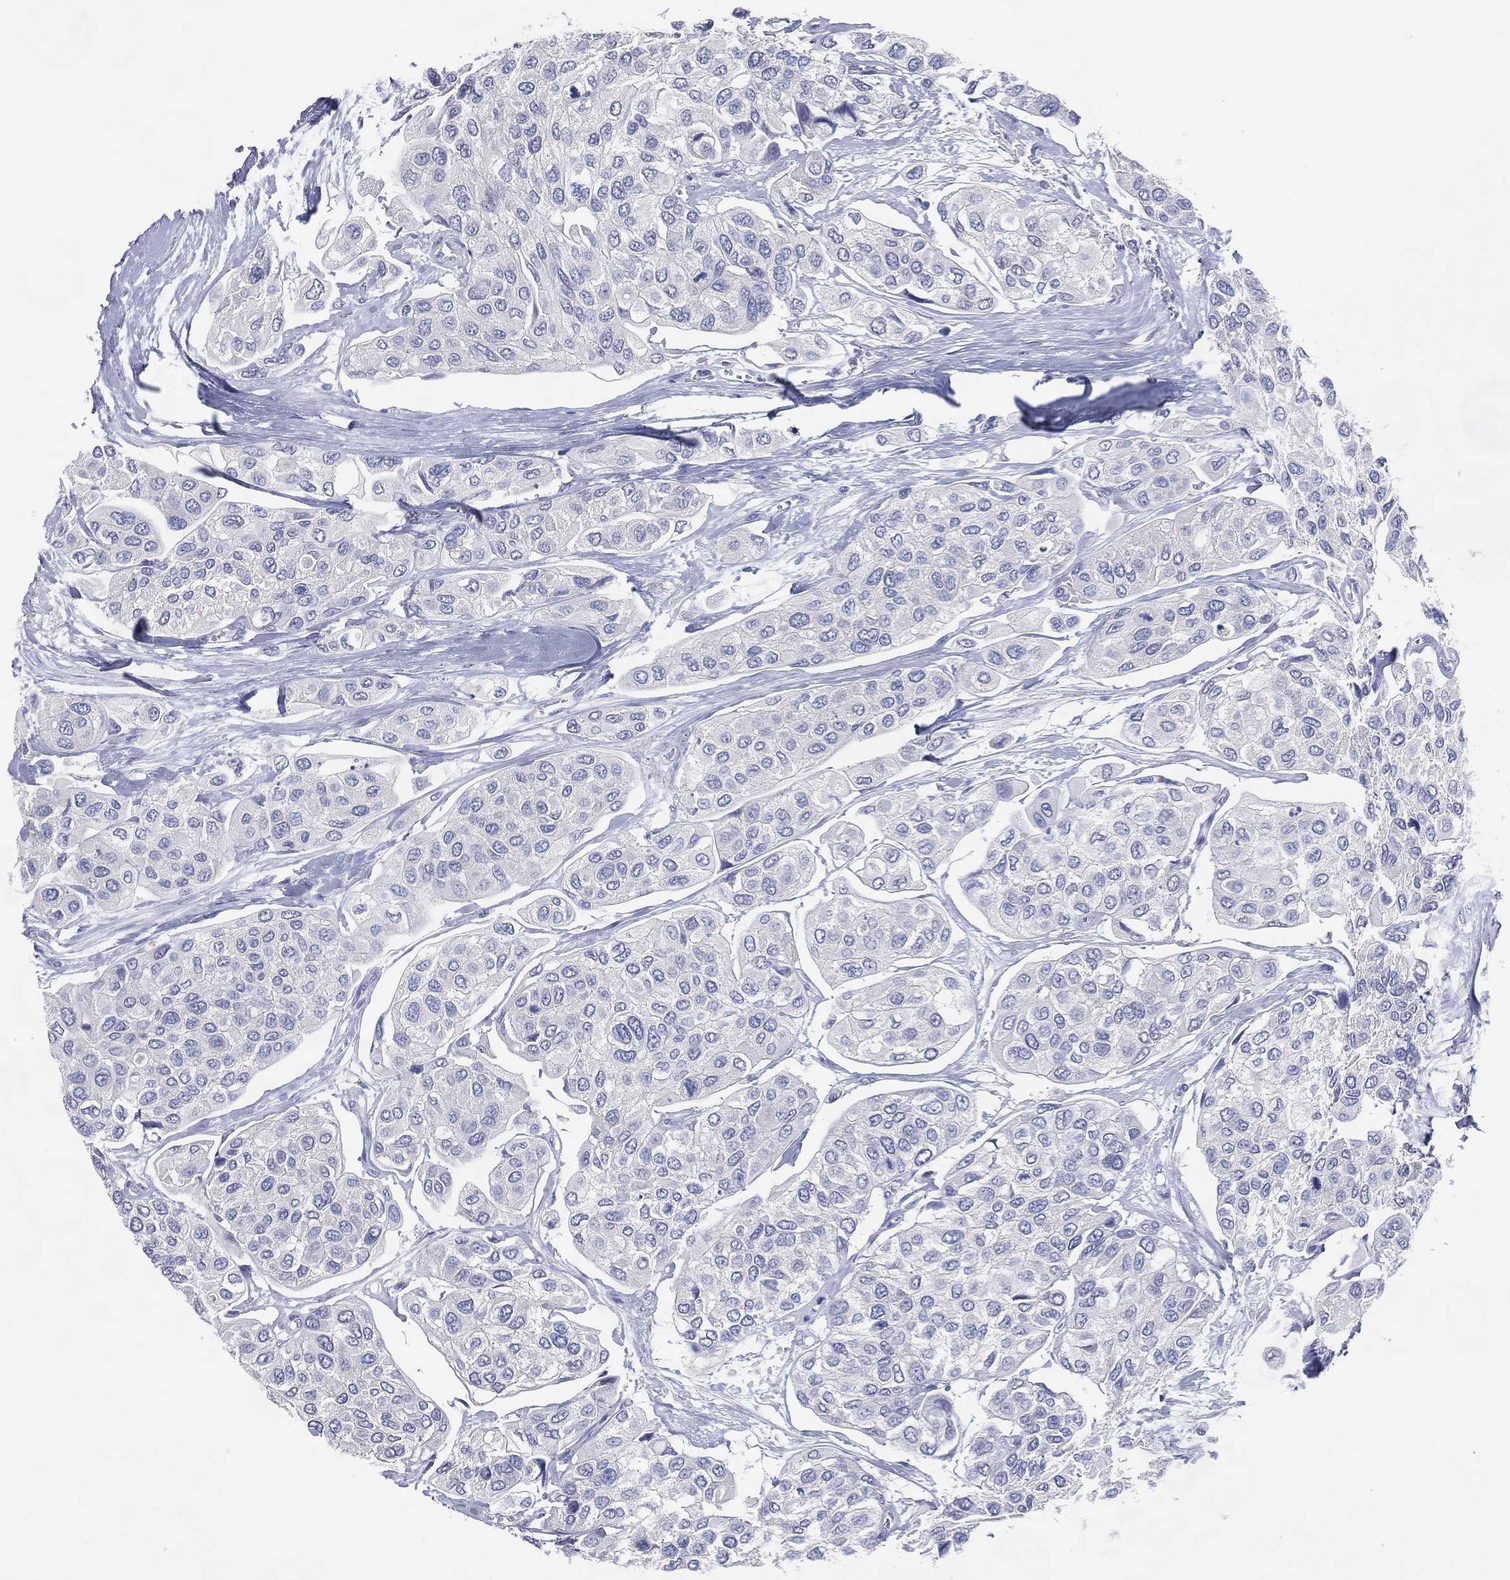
{"staining": {"intensity": "negative", "quantity": "none", "location": "none"}, "tissue": "urothelial cancer", "cell_type": "Tumor cells", "image_type": "cancer", "snomed": [{"axis": "morphology", "description": "Urothelial carcinoma, High grade"}, {"axis": "topography", "description": "Urinary bladder"}], "caption": "Tumor cells show no significant protein expression in urothelial cancer.", "gene": "DNAH6", "patient": {"sex": "male", "age": 77}}